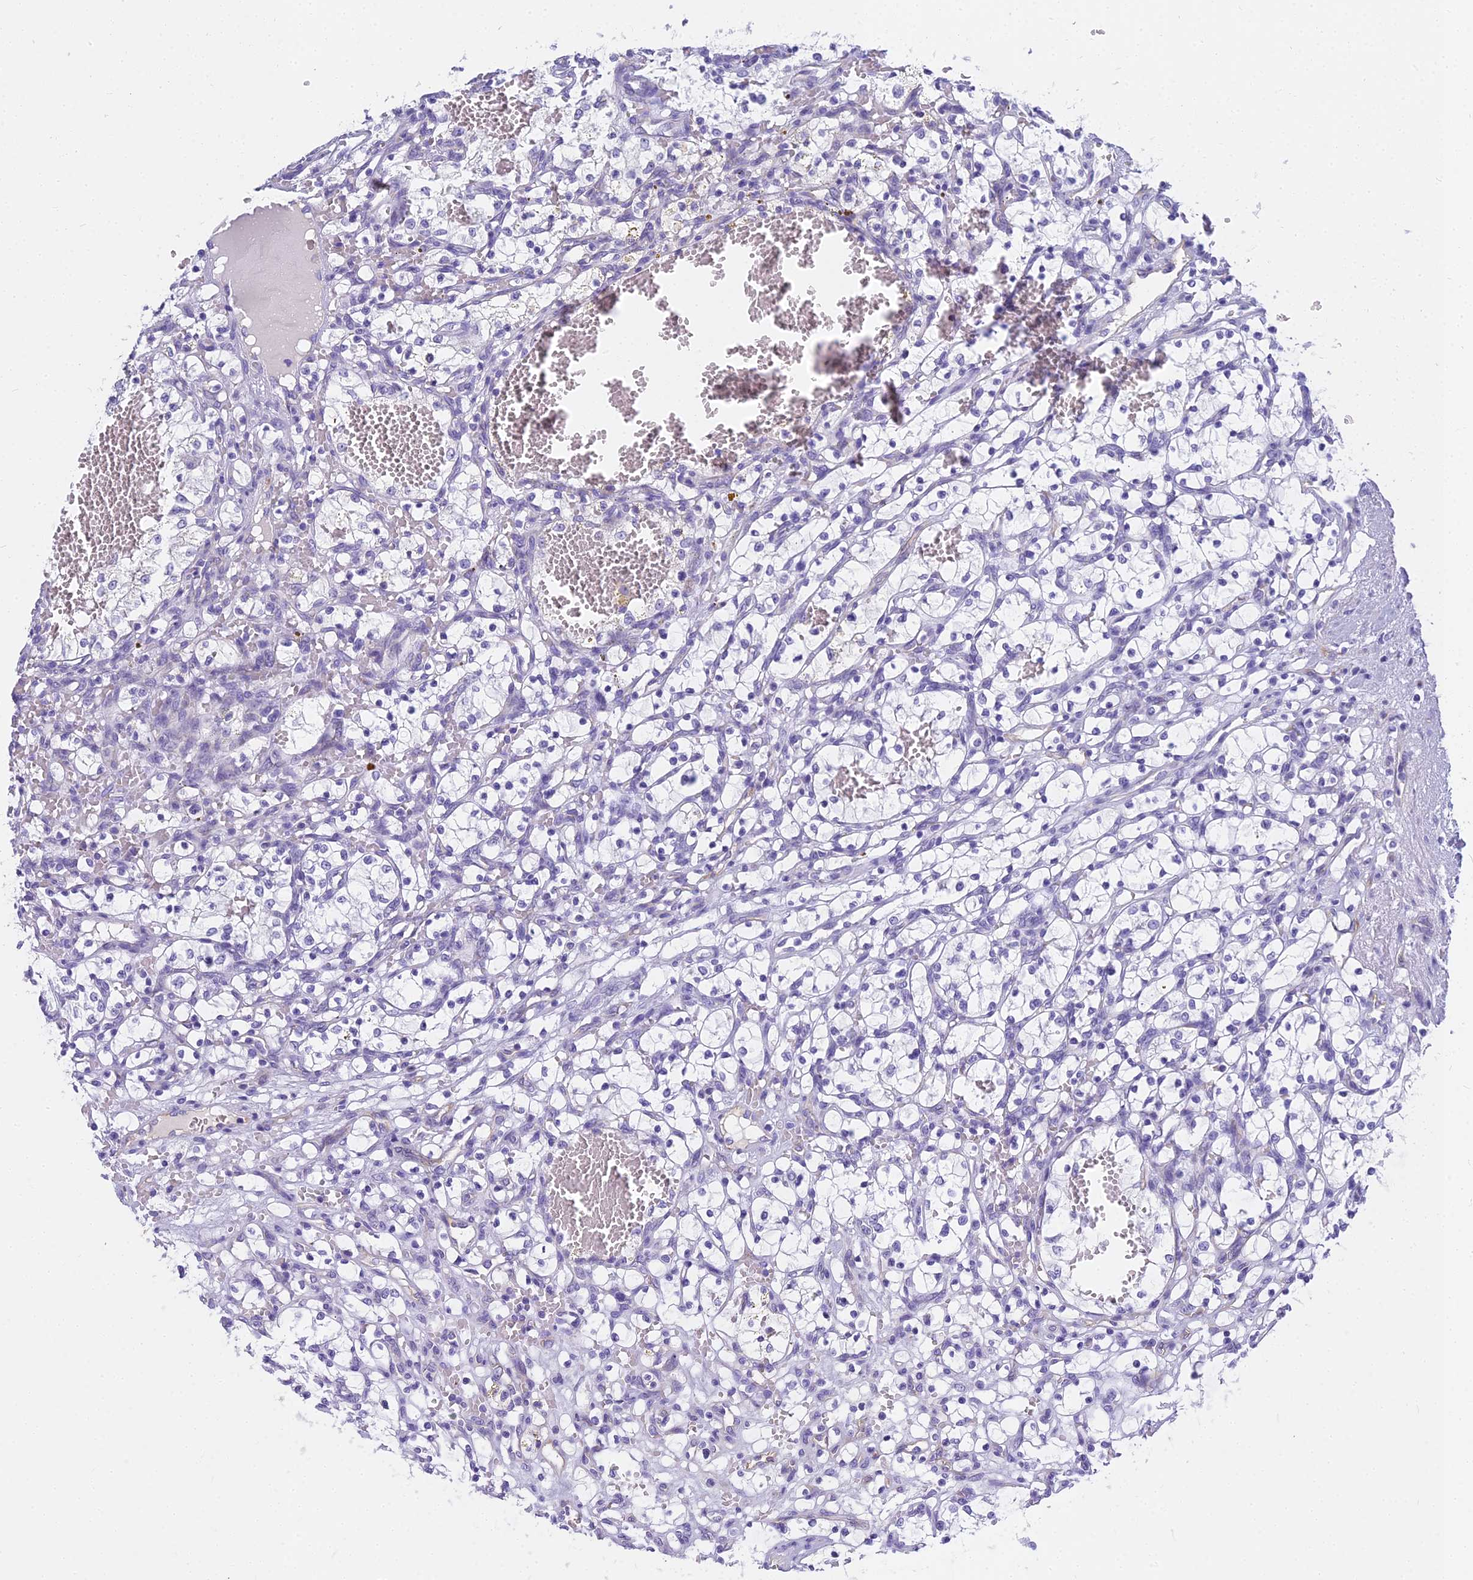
{"staining": {"intensity": "negative", "quantity": "none", "location": "none"}, "tissue": "renal cancer", "cell_type": "Tumor cells", "image_type": "cancer", "snomed": [{"axis": "morphology", "description": "Adenocarcinoma, NOS"}, {"axis": "topography", "description": "Kidney"}], "caption": "Renal adenocarcinoma was stained to show a protein in brown. There is no significant expression in tumor cells.", "gene": "NINJ1", "patient": {"sex": "female", "age": 69}}